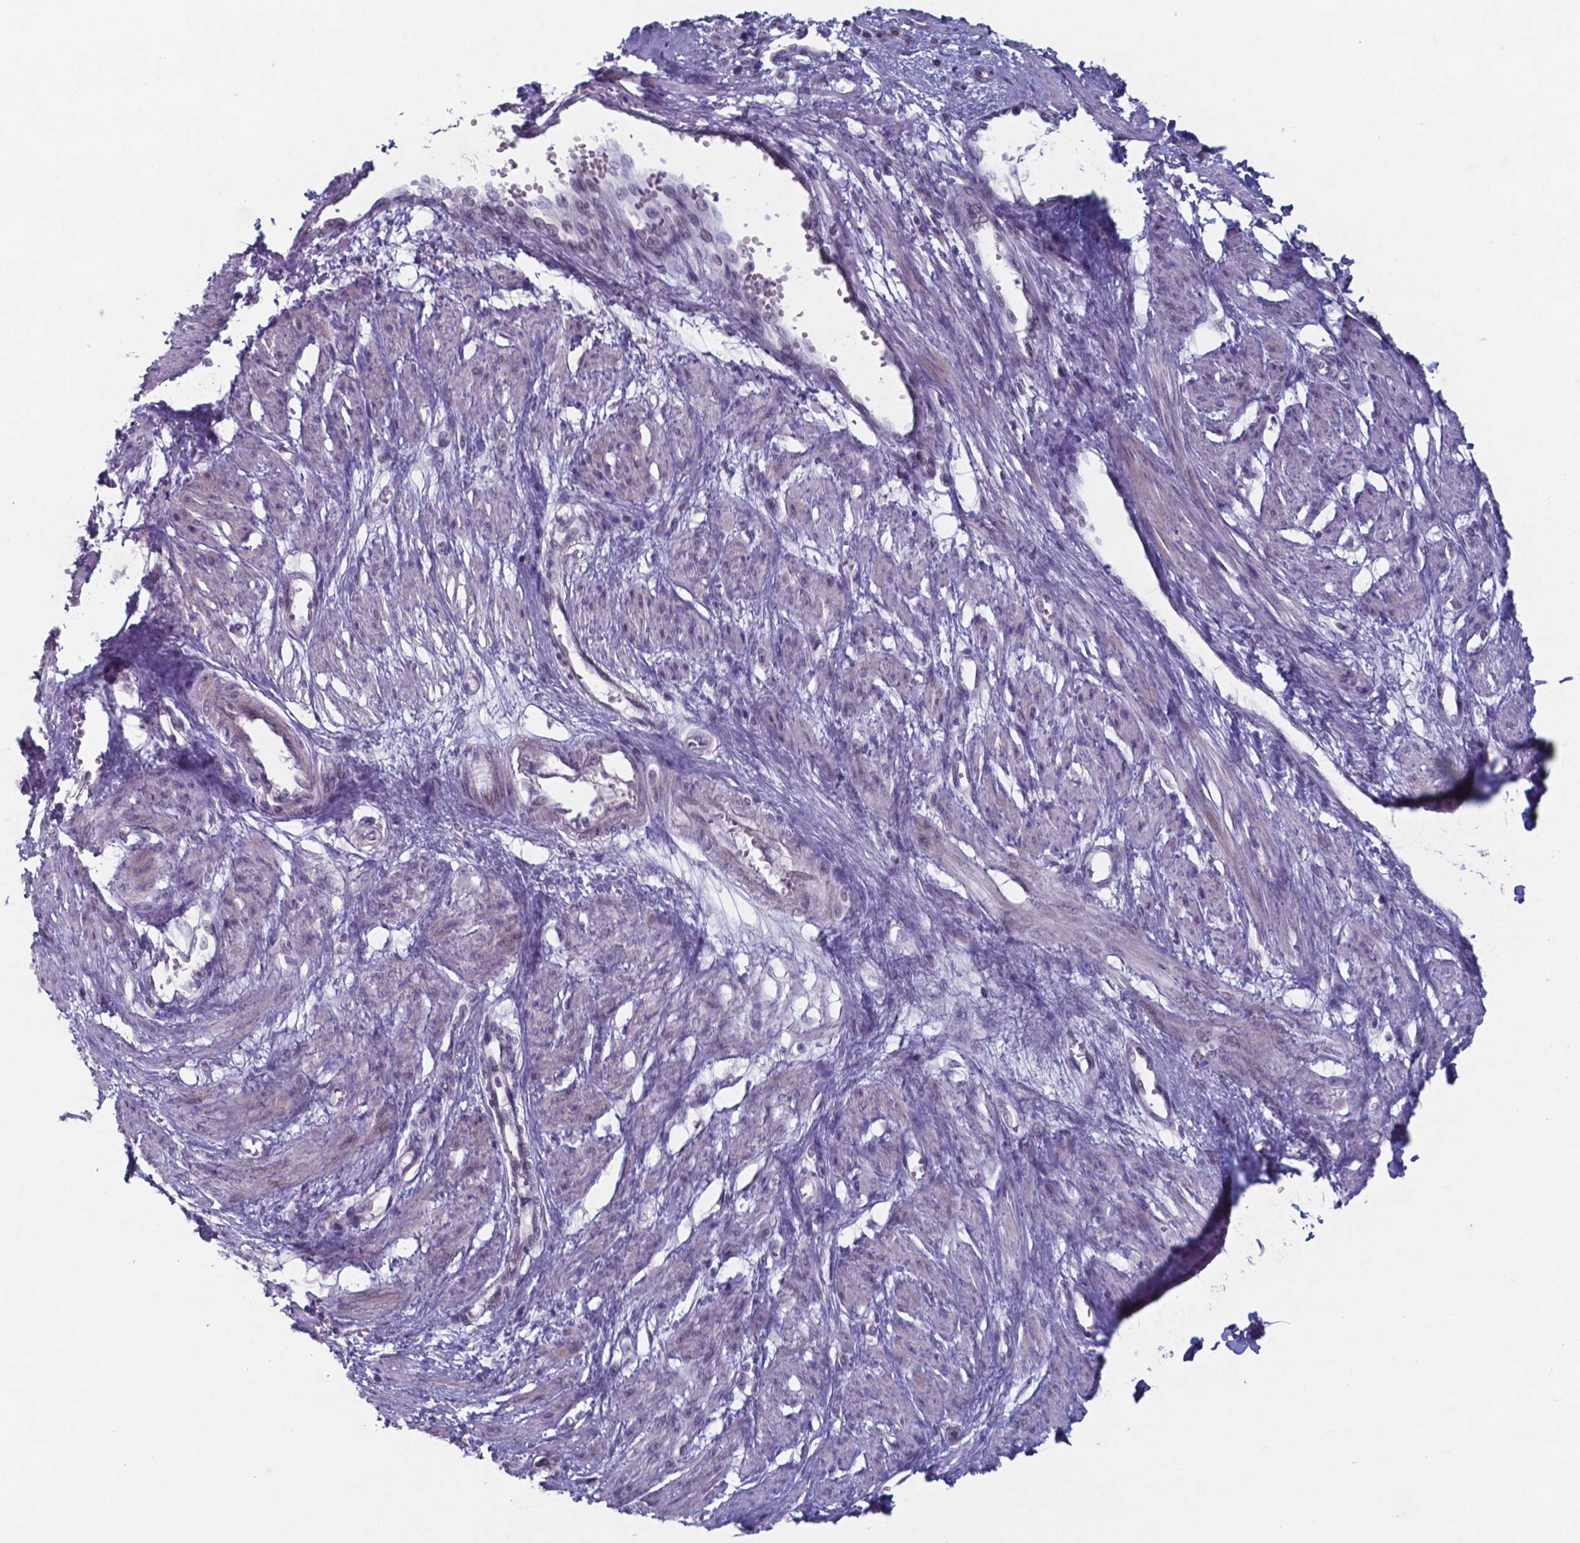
{"staining": {"intensity": "negative", "quantity": "none", "location": "none"}, "tissue": "smooth muscle", "cell_type": "Smooth muscle cells", "image_type": "normal", "snomed": [{"axis": "morphology", "description": "Normal tissue, NOS"}, {"axis": "topography", "description": "Smooth muscle"}, {"axis": "topography", "description": "Uterus"}], "caption": "High power microscopy micrograph of an IHC micrograph of normal smooth muscle, revealing no significant expression in smooth muscle cells. The staining is performed using DAB (3,3'-diaminobenzidine) brown chromogen with nuclei counter-stained in using hematoxylin.", "gene": "TDP2", "patient": {"sex": "female", "age": 39}}